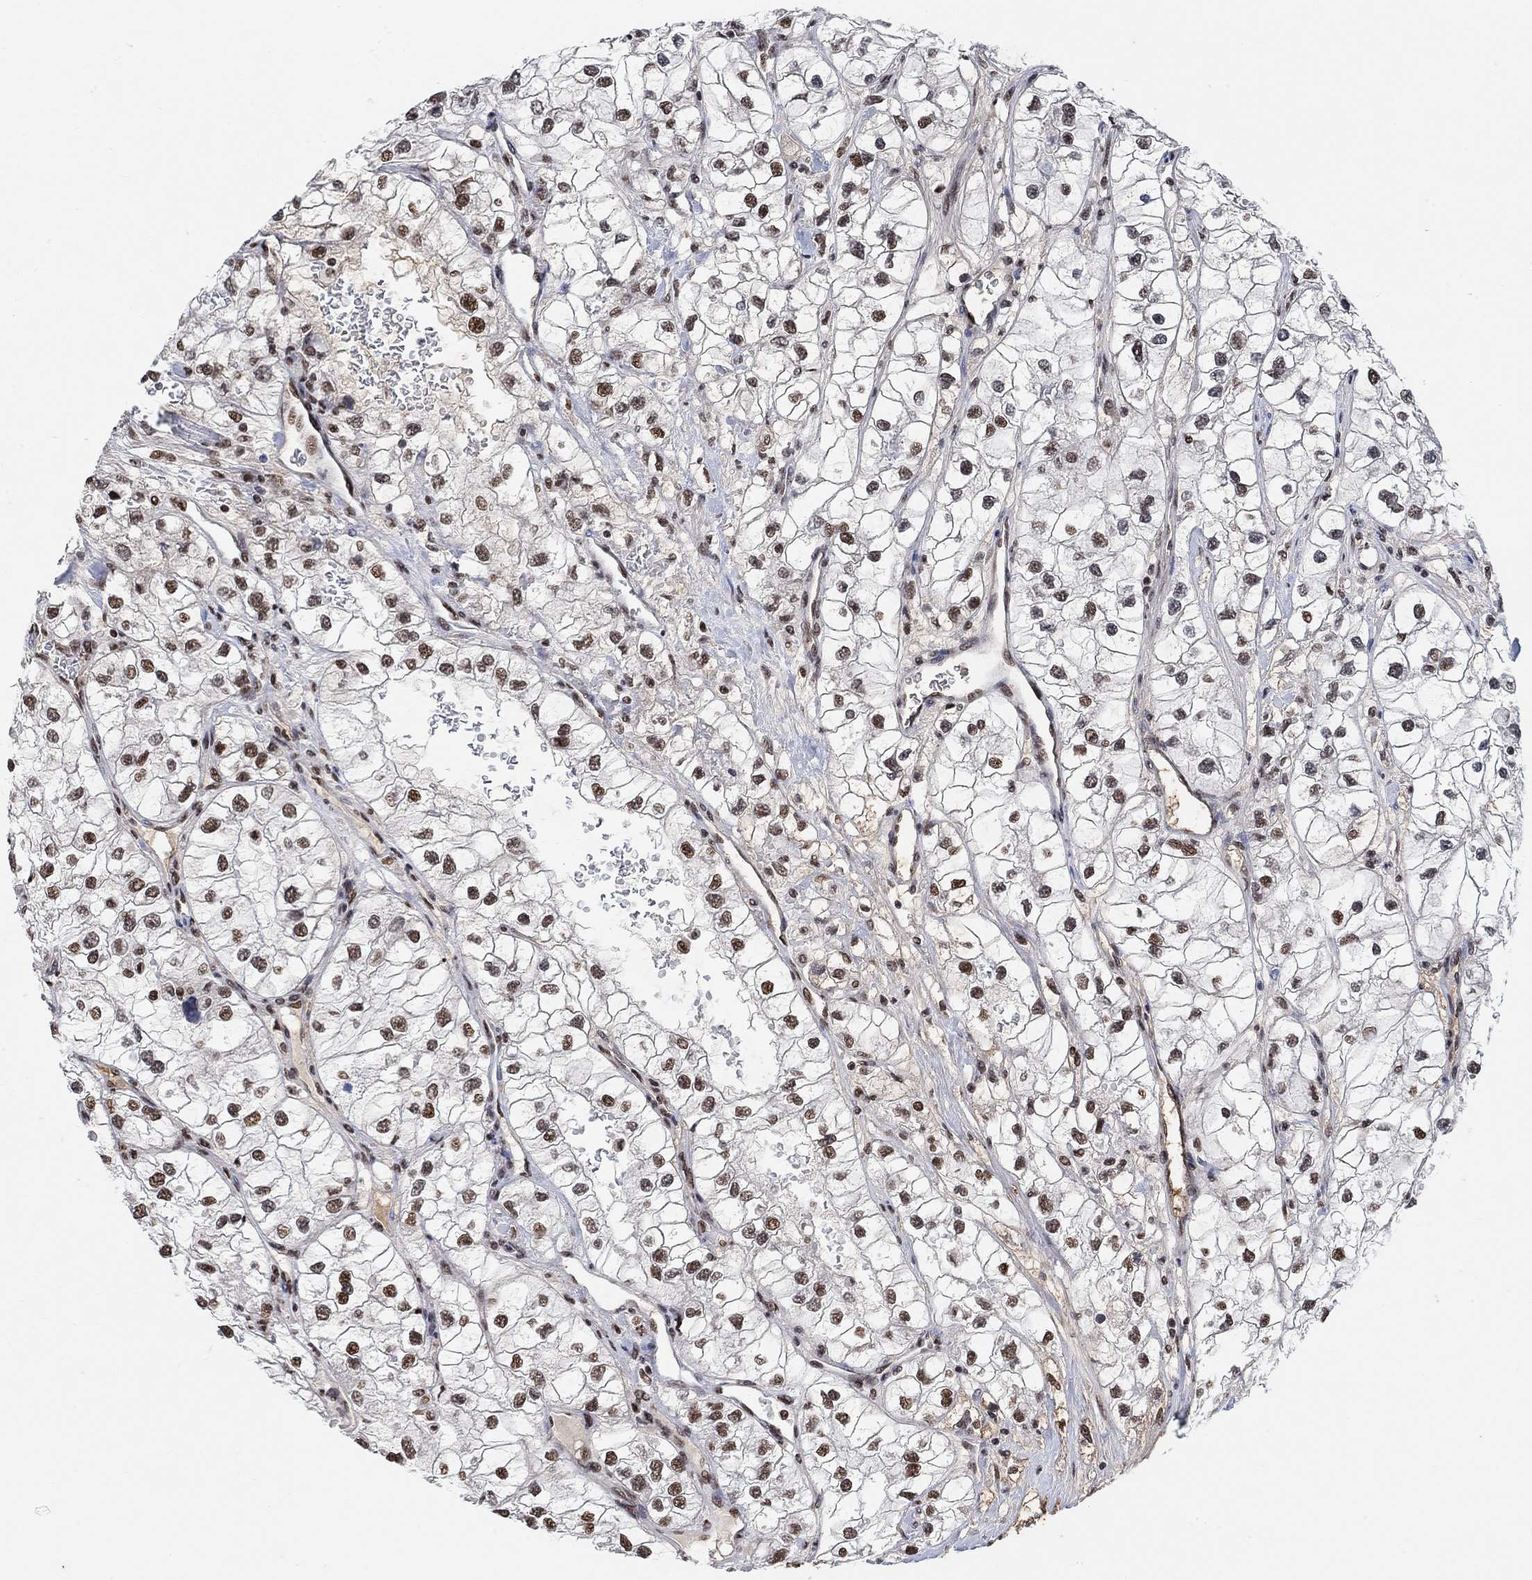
{"staining": {"intensity": "strong", "quantity": ">75%", "location": "nuclear"}, "tissue": "renal cancer", "cell_type": "Tumor cells", "image_type": "cancer", "snomed": [{"axis": "morphology", "description": "Adenocarcinoma, NOS"}, {"axis": "topography", "description": "Kidney"}], "caption": "Immunohistochemical staining of adenocarcinoma (renal) displays high levels of strong nuclear protein staining in about >75% of tumor cells. (DAB = brown stain, brightfield microscopy at high magnification).", "gene": "USP39", "patient": {"sex": "male", "age": 59}}